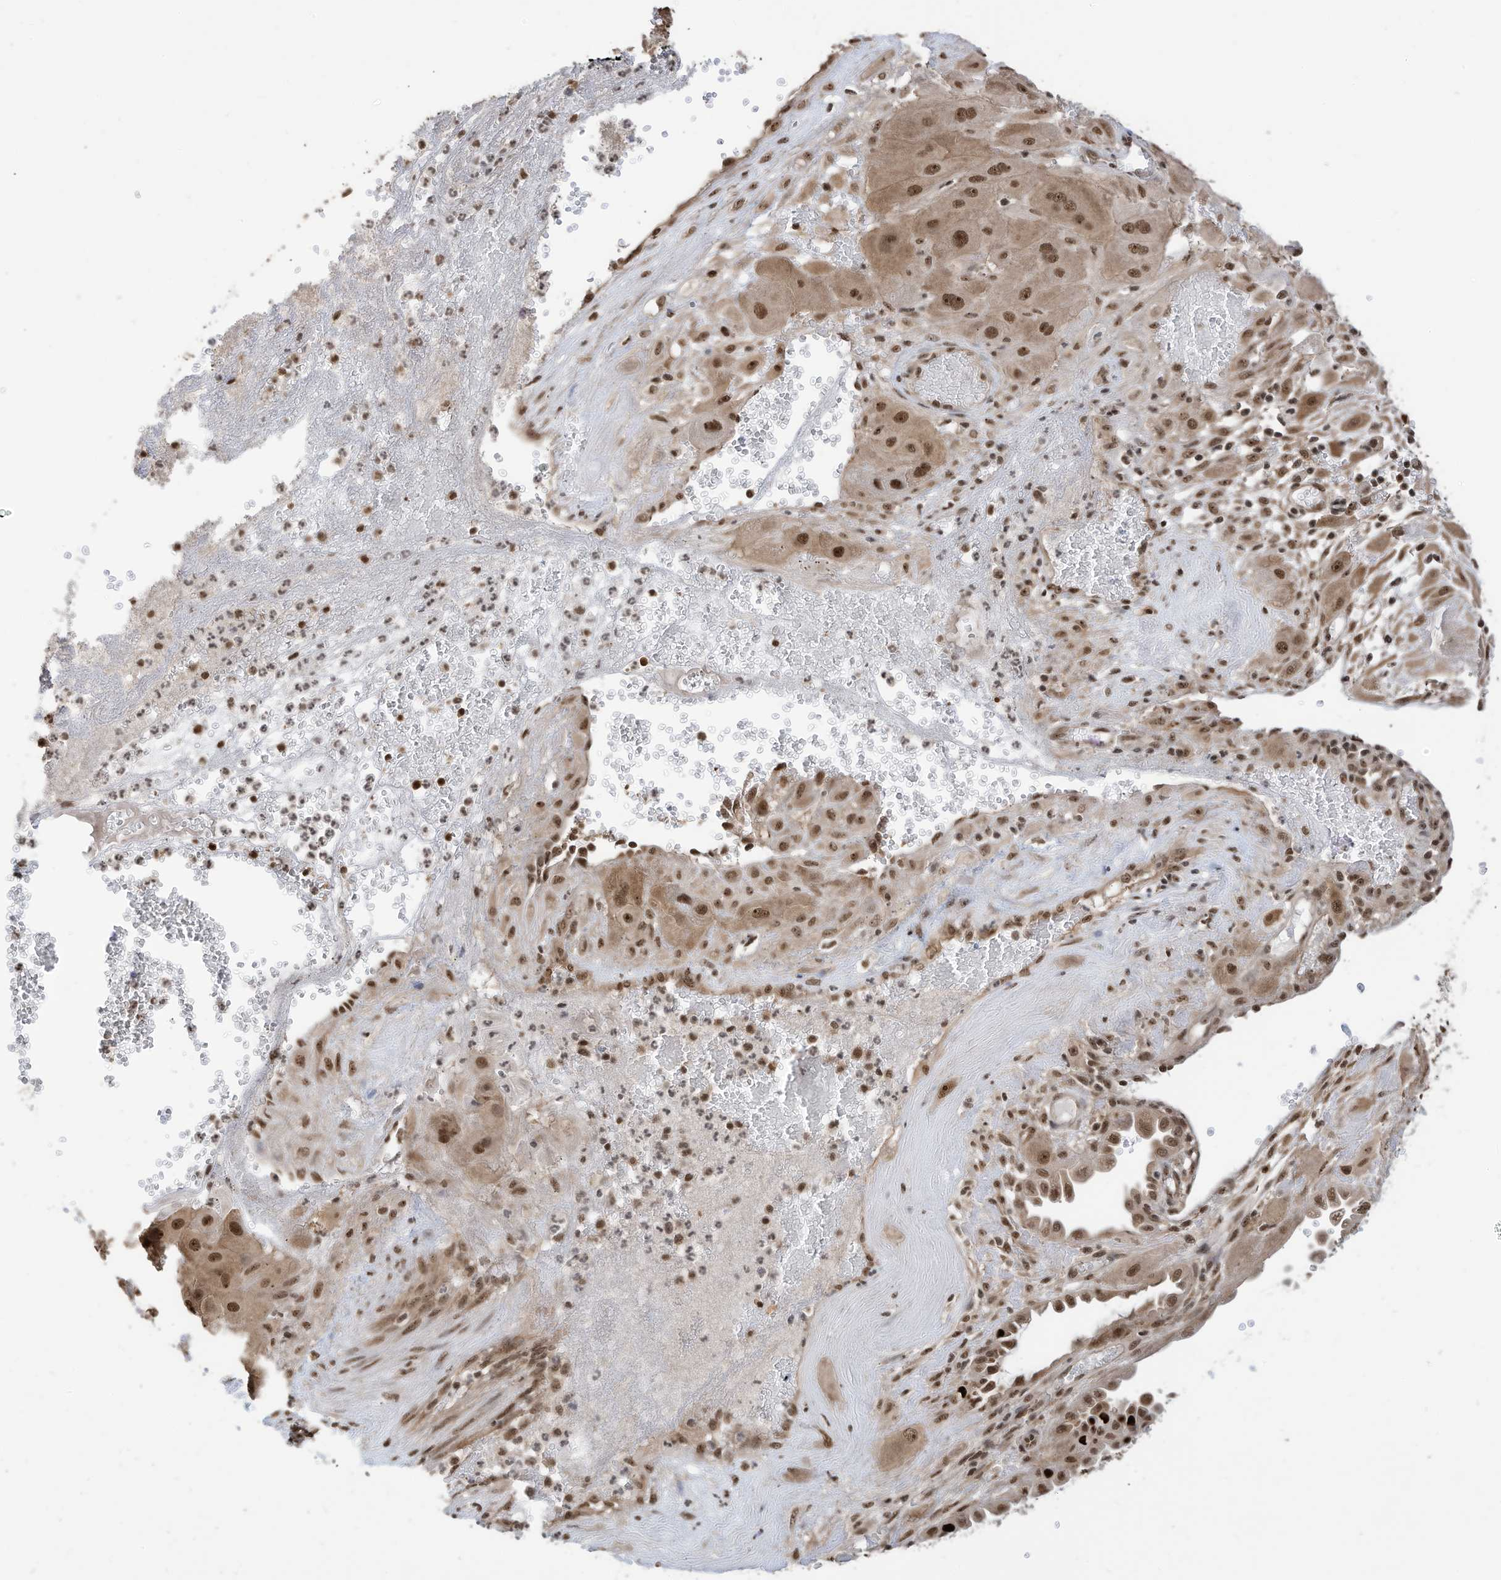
{"staining": {"intensity": "moderate", "quantity": ">75%", "location": "nuclear"}, "tissue": "cervical cancer", "cell_type": "Tumor cells", "image_type": "cancer", "snomed": [{"axis": "morphology", "description": "Squamous cell carcinoma, NOS"}, {"axis": "topography", "description": "Cervix"}], "caption": "Cervical cancer (squamous cell carcinoma) stained with DAB (3,3'-diaminobenzidine) immunohistochemistry (IHC) exhibits medium levels of moderate nuclear expression in approximately >75% of tumor cells. The staining was performed using DAB, with brown indicating positive protein expression. Nuclei are stained blue with hematoxylin.", "gene": "ZNF195", "patient": {"sex": "female", "age": 34}}